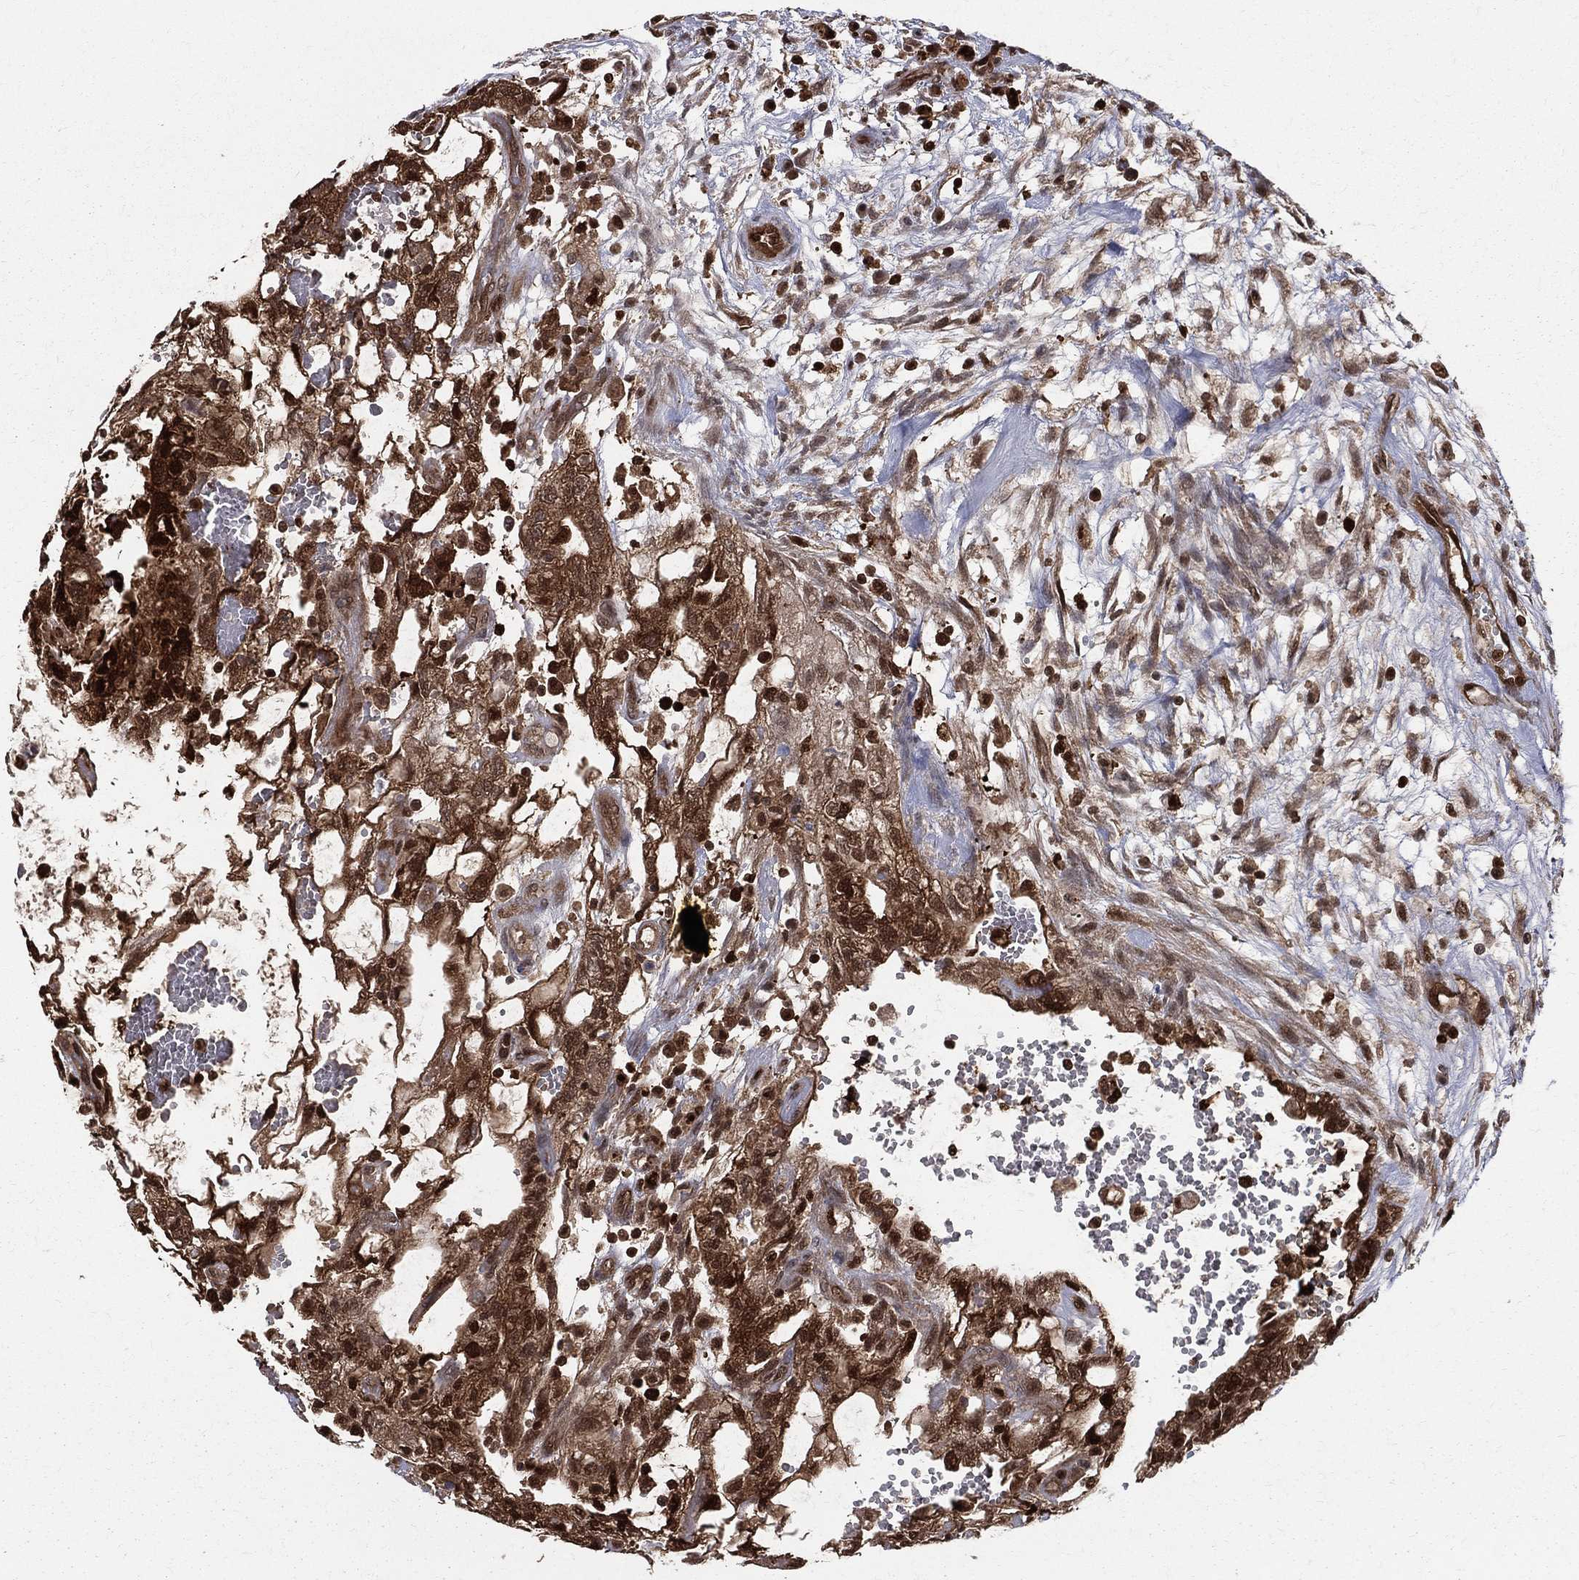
{"staining": {"intensity": "strong", "quantity": ">75%", "location": "cytoplasmic/membranous,nuclear"}, "tissue": "testis cancer", "cell_type": "Tumor cells", "image_type": "cancer", "snomed": [{"axis": "morphology", "description": "Normal tissue, NOS"}, {"axis": "morphology", "description": "Carcinoma, Embryonal, NOS"}, {"axis": "topography", "description": "Testis"}, {"axis": "topography", "description": "Epididymis"}], "caption": "Tumor cells exhibit high levels of strong cytoplasmic/membranous and nuclear positivity in about >75% of cells in testis cancer (embryonal carcinoma). Using DAB (3,3'-diaminobenzidine) (brown) and hematoxylin (blue) stains, captured at high magnification using brightfield microscopy.", "gene": "ENO1", "patient": {"sex": "male", "age": 32}}